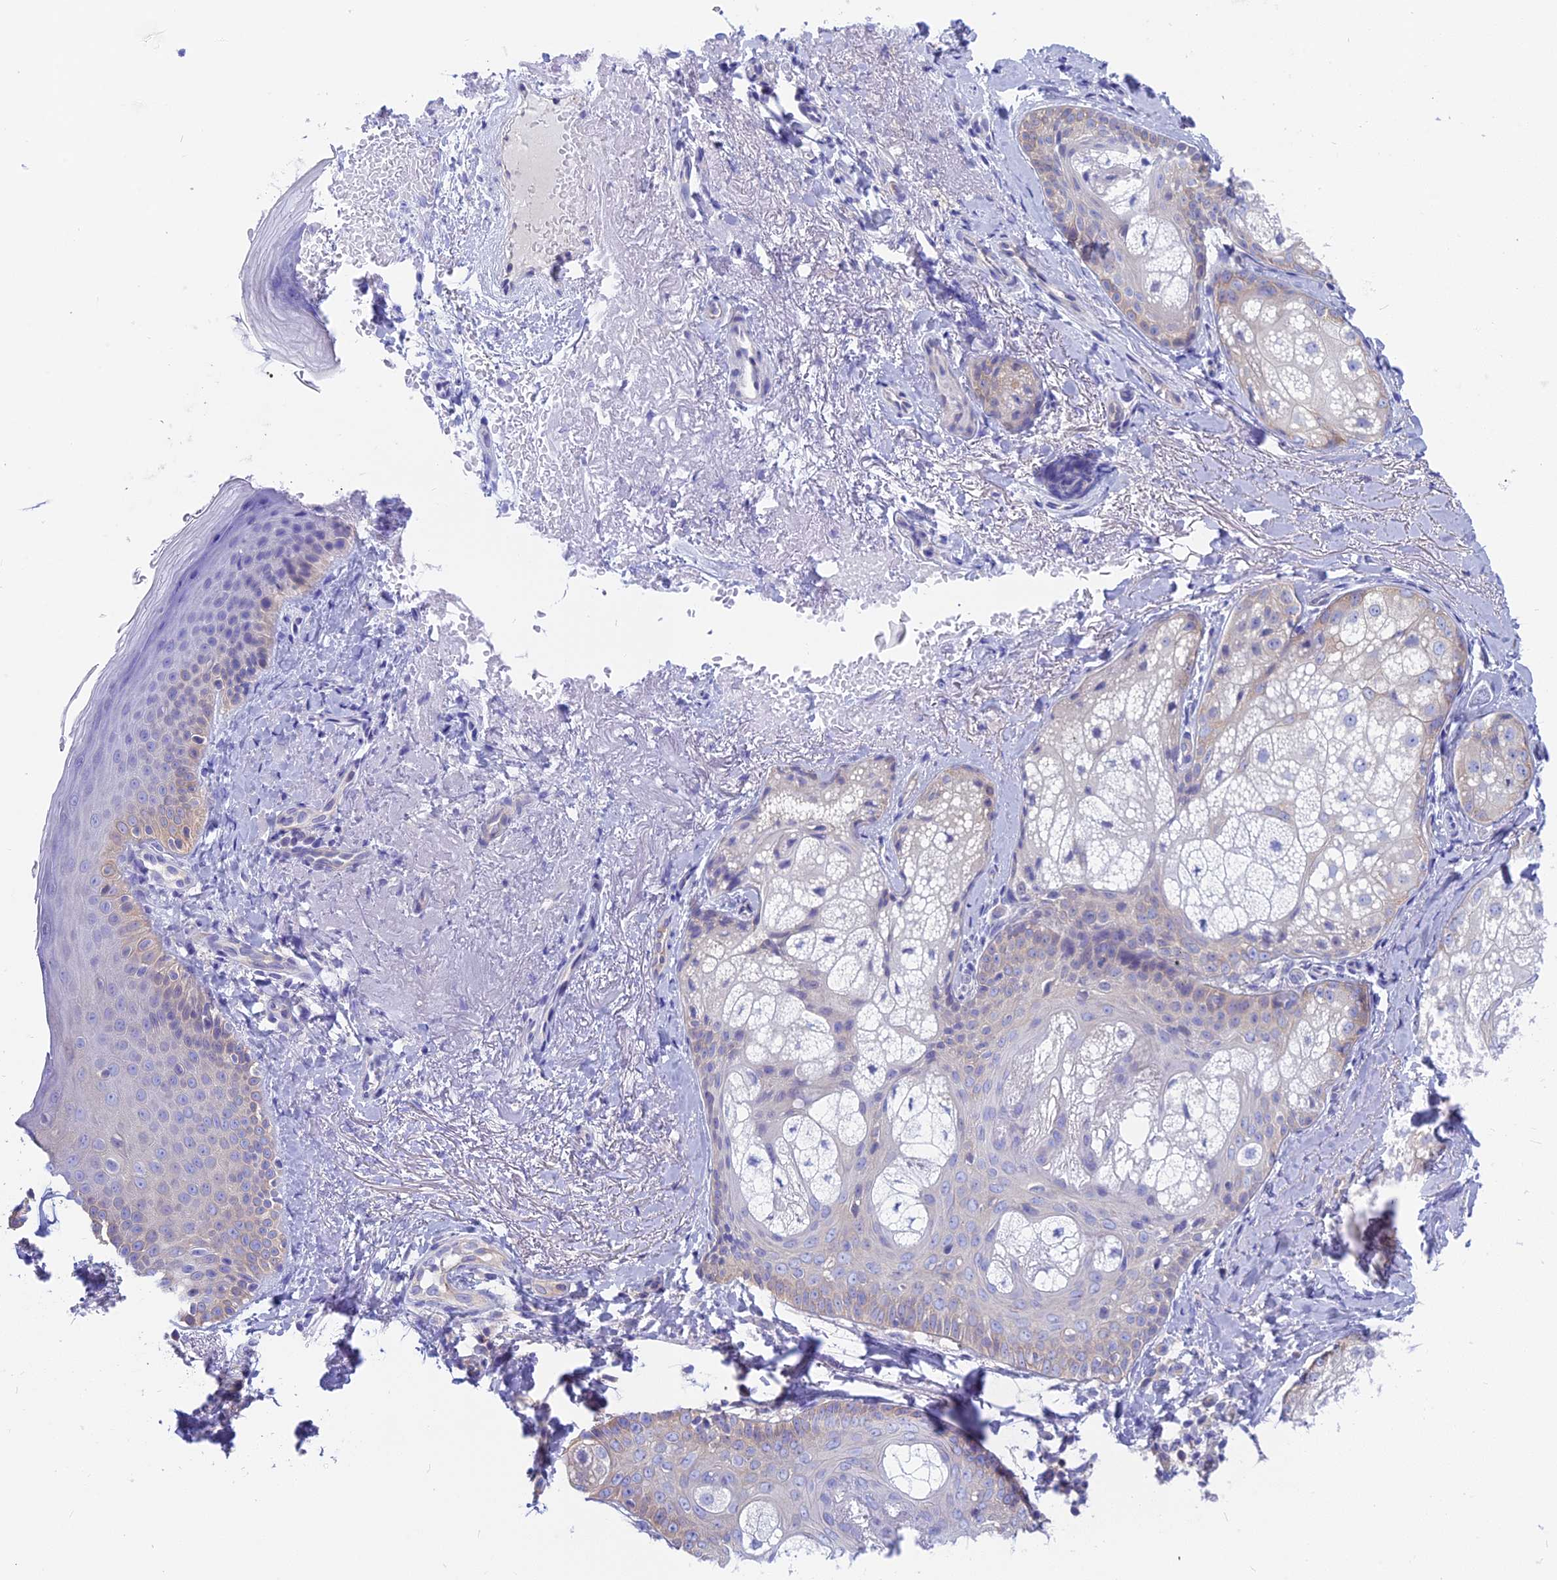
{"staining": {"intensity": "negative", "quantity": "none", "location": "none"}, "tissue": "skin", "cell_type": "Fibroblasts", "image_type": "normal", "snomed": [{"axis": "morphology", "description": "Normal tissue, NOS"}, {"axis": "topography", "description": "Skin"}], "caption": "Fibroblasts show no significant positivity in unremarkable skin.", "gene": "LZTFL1", "patient": {"sex": "male", "age": 57}}